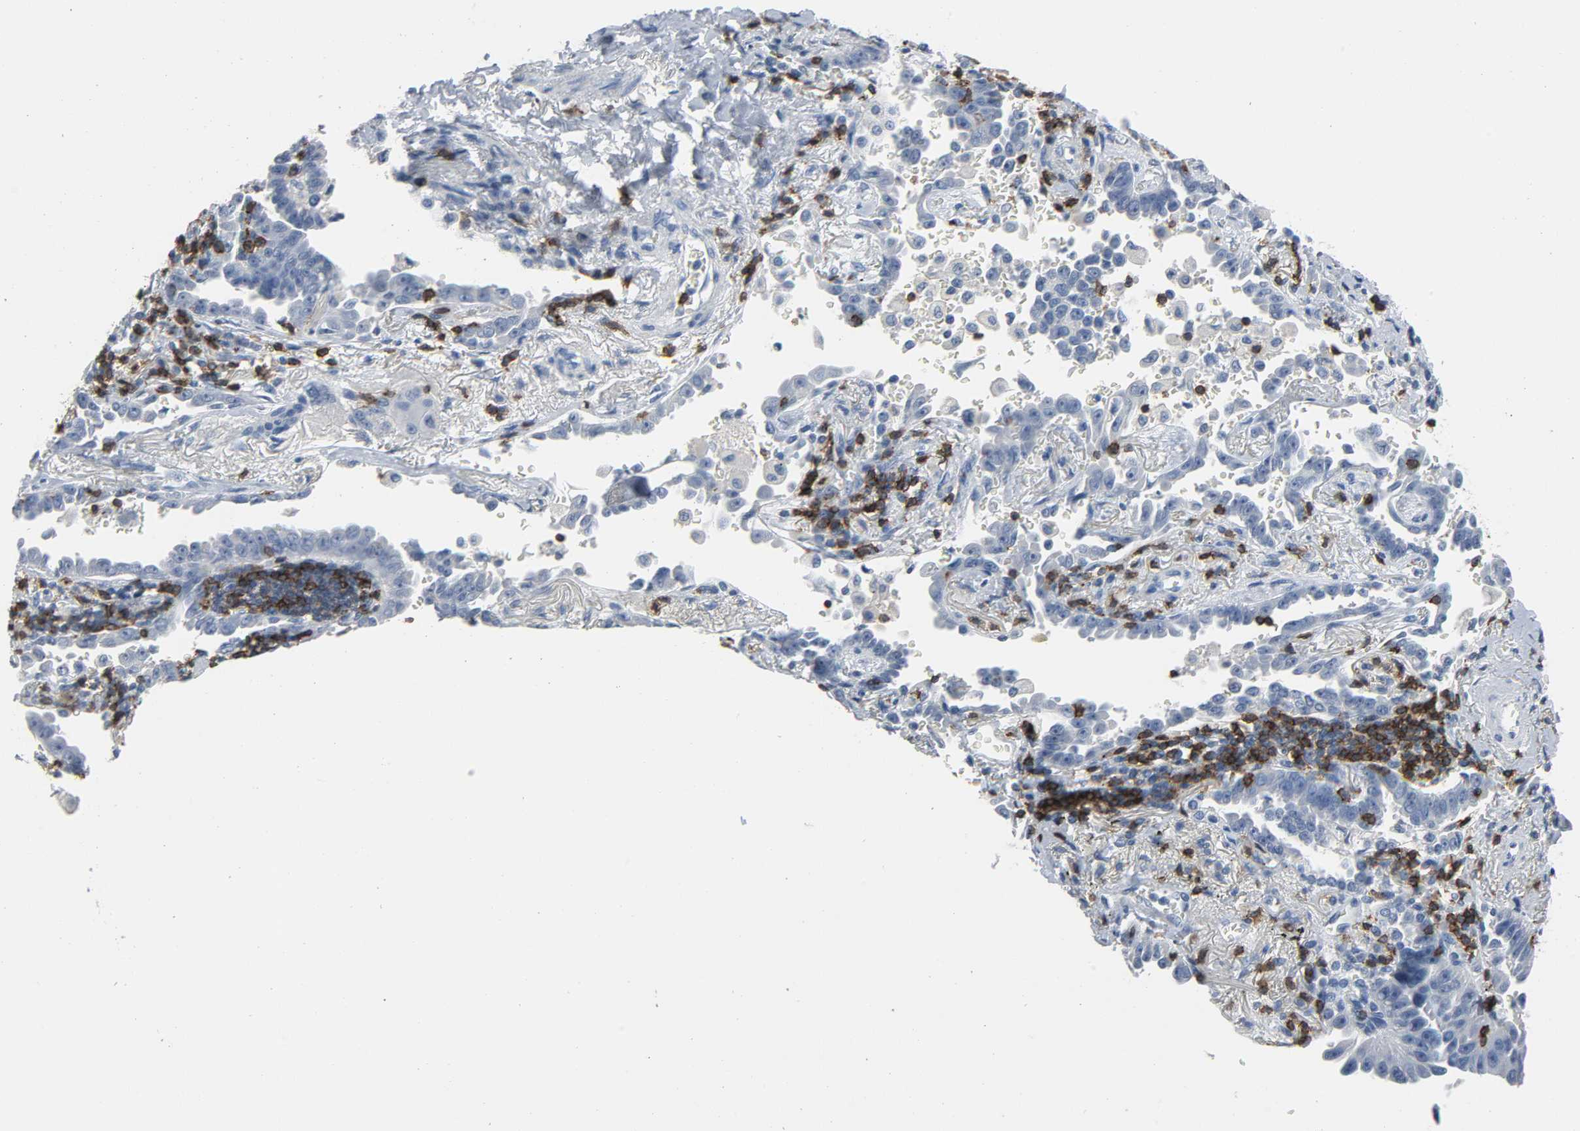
{"staining": {"intensity": "negative", "quantity": "none", "location": "none"}, "tissue": "lung cancer", "cell_type": "Tumor cells", "image_type": "cancer", "snomed": [{"axis": "morphology", "description": "Adenocarcinoma, NOS"}, {"axis": "topography", "description": "Lung"}], "caption": "Image shows no significant protein staining in tumor cells of lung cancer (adenocarcinoma).", "gene": "LCK", "patient": {"sex": "female", "age": 64}}